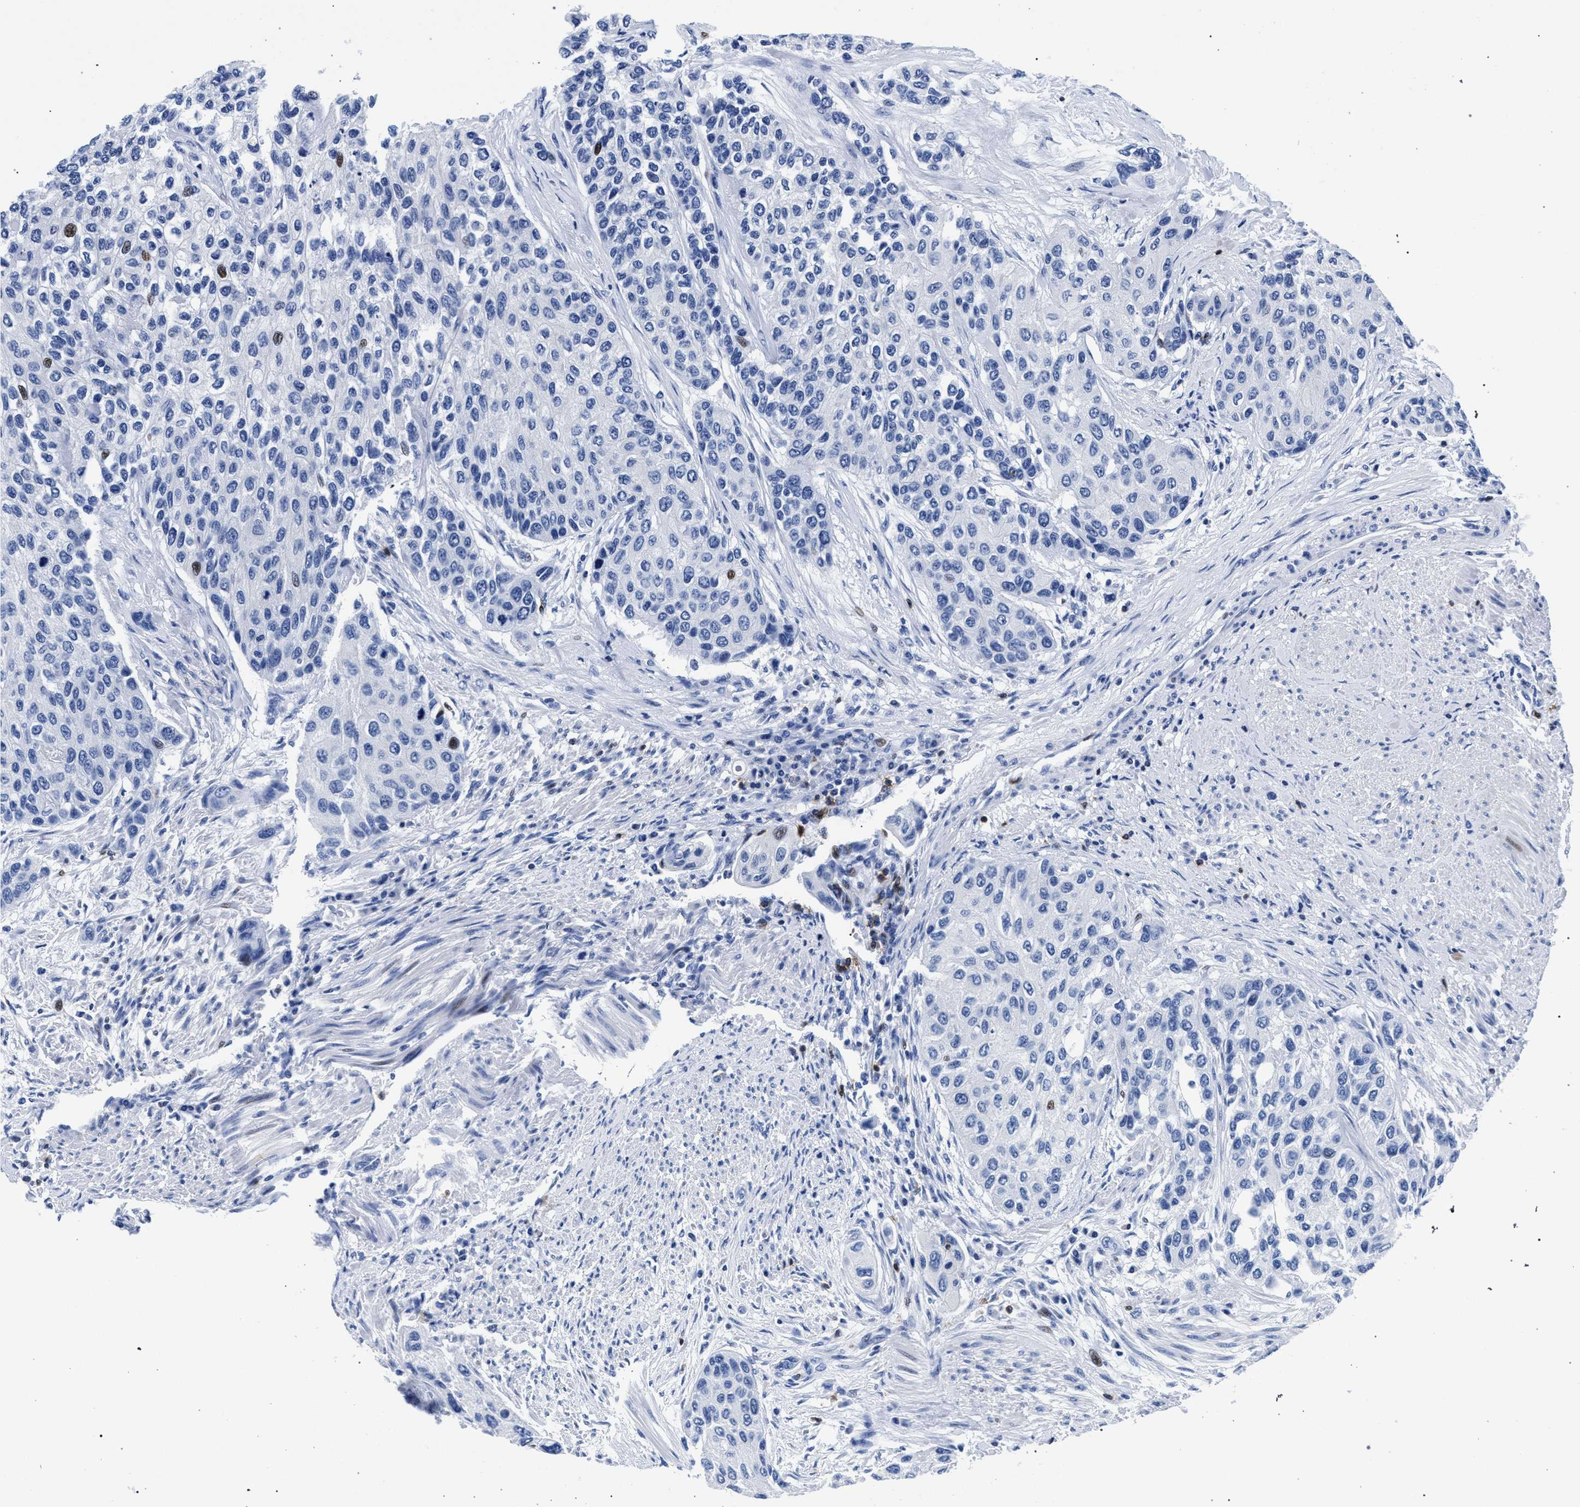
{"staining": {"intensity": "negative", "quantity": "none", "location": "none"}, "tissue": "urothelial cancer", "cell_type": "Tumor cells", "image_type": "cancer", "snomed": [{"axis": "morphology", "description": "Urothelial carcinoma, High grade"}, {"axis": "topography", "description": "Urinary bladder"}], "caption": "Immunohistochemistry (IHC) of urothelial cancer reveals no positivity in tumor cells. Nuclei are stained in blue.", "gene": "KLRK1", "patient": {"sex": "female", "age": 56}}